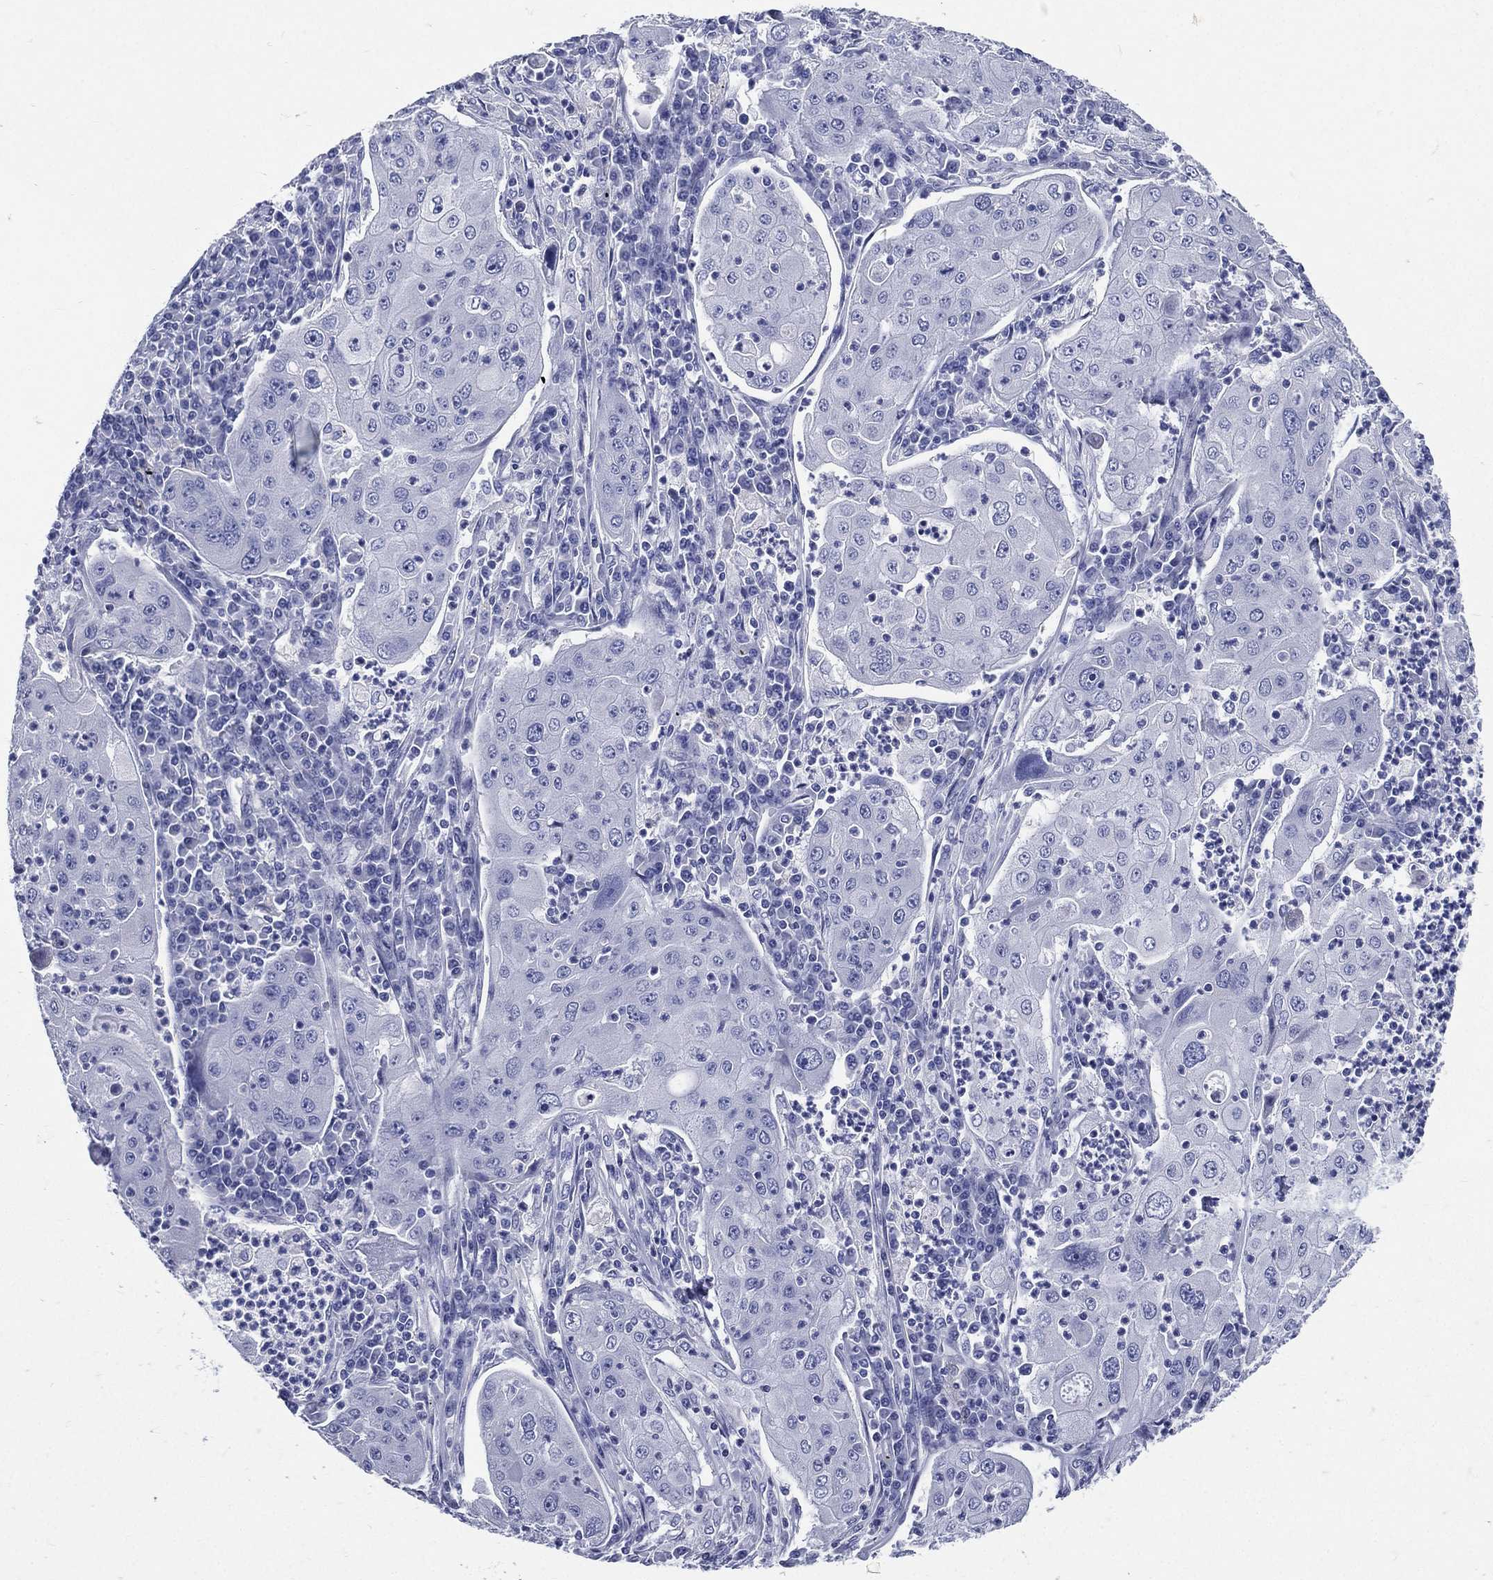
{"staining": {"intensity": "negative", "quantity": "none", "location": "none"}, "tissue": "lung cancer", "cell_type": "Tumor cells", "image_type": "cancer", "snomed": [{"axis": "morphology", "description": "Squamous cell carcinoma, NOS"}, {"axis": "topography", "description": "Lung"}], "caption": "Immunohistochemistry of human lung squamous cell carcinoma reveals no positivity in tumor cells. (Immunohistochemistry, brightfield microscopy, high magnification).", "gene": "DPYS", "patient": {"sex": "female", "age": 59}}